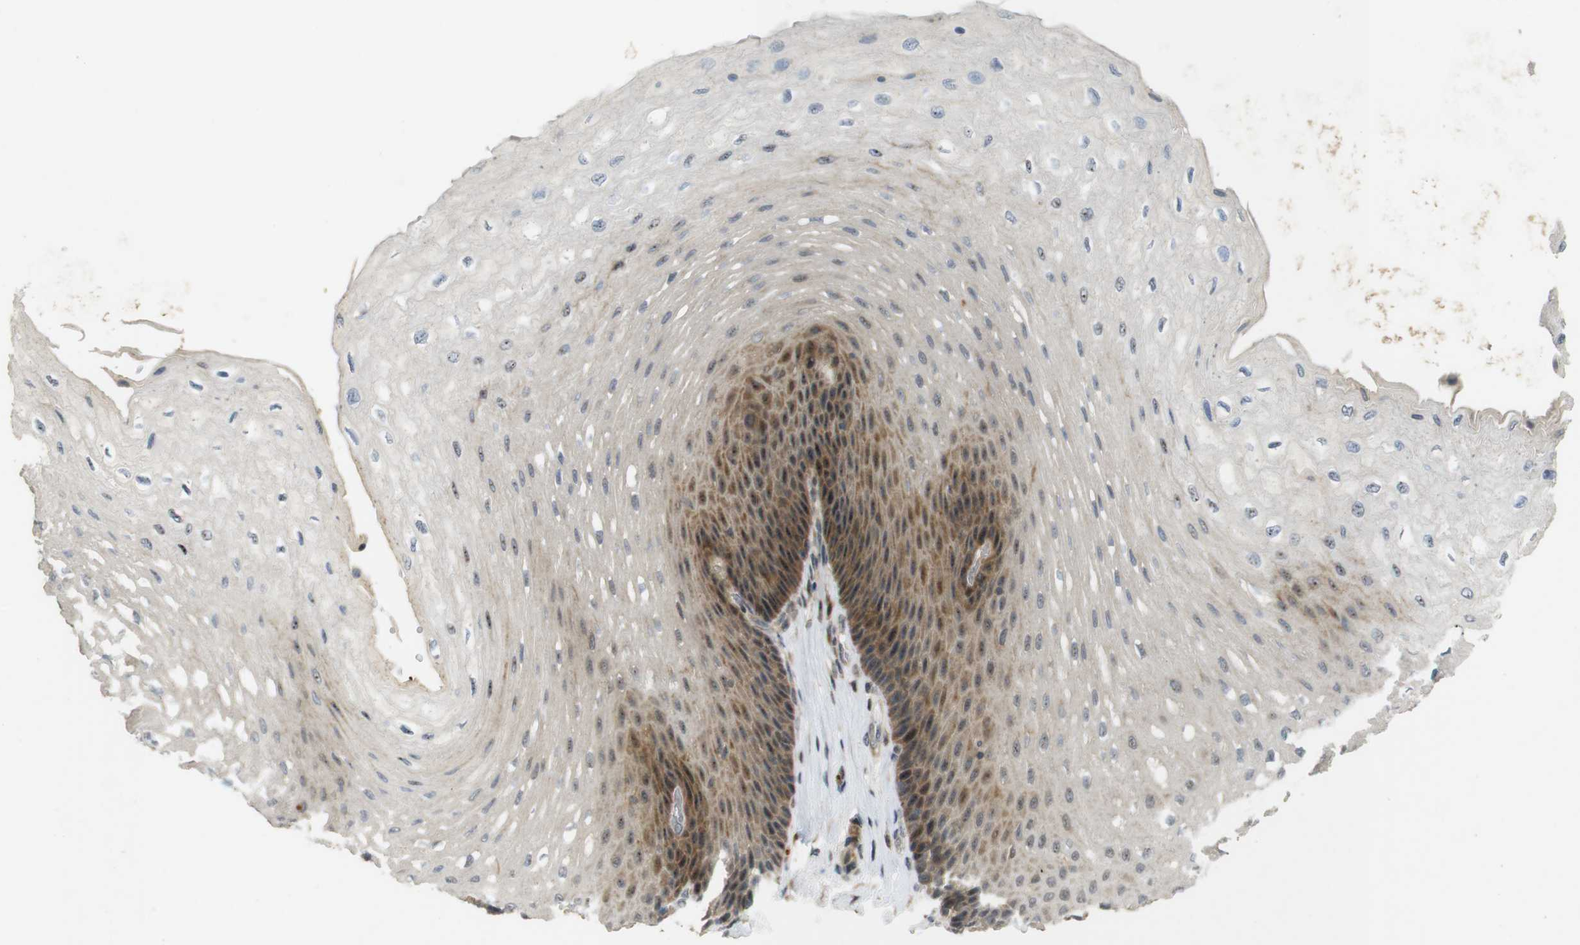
{"staining": {"intensity": "moderate", "quantity": "25%-75%", "location": "cytoplasmic/membranous,nuclear"}, "tissue": "esophagus", "cell_type": "Squamous epithelial cells", "image_type": "normal", "snomed": [{"axis": "morphology", "description": "Normal tissue, NOS"}, {"axis": "topography", "description": "Esophagus"}], "caption": "Immunohistochemistry (IHC) of benign human esophagus exhibits medium levels of moderate cytoplasmic/membranous,nuclear positivity in about 25%-75% of squamous epithelial cells.", "gene": "TMX3", "patient": {"sex": "female", "age": 72}}